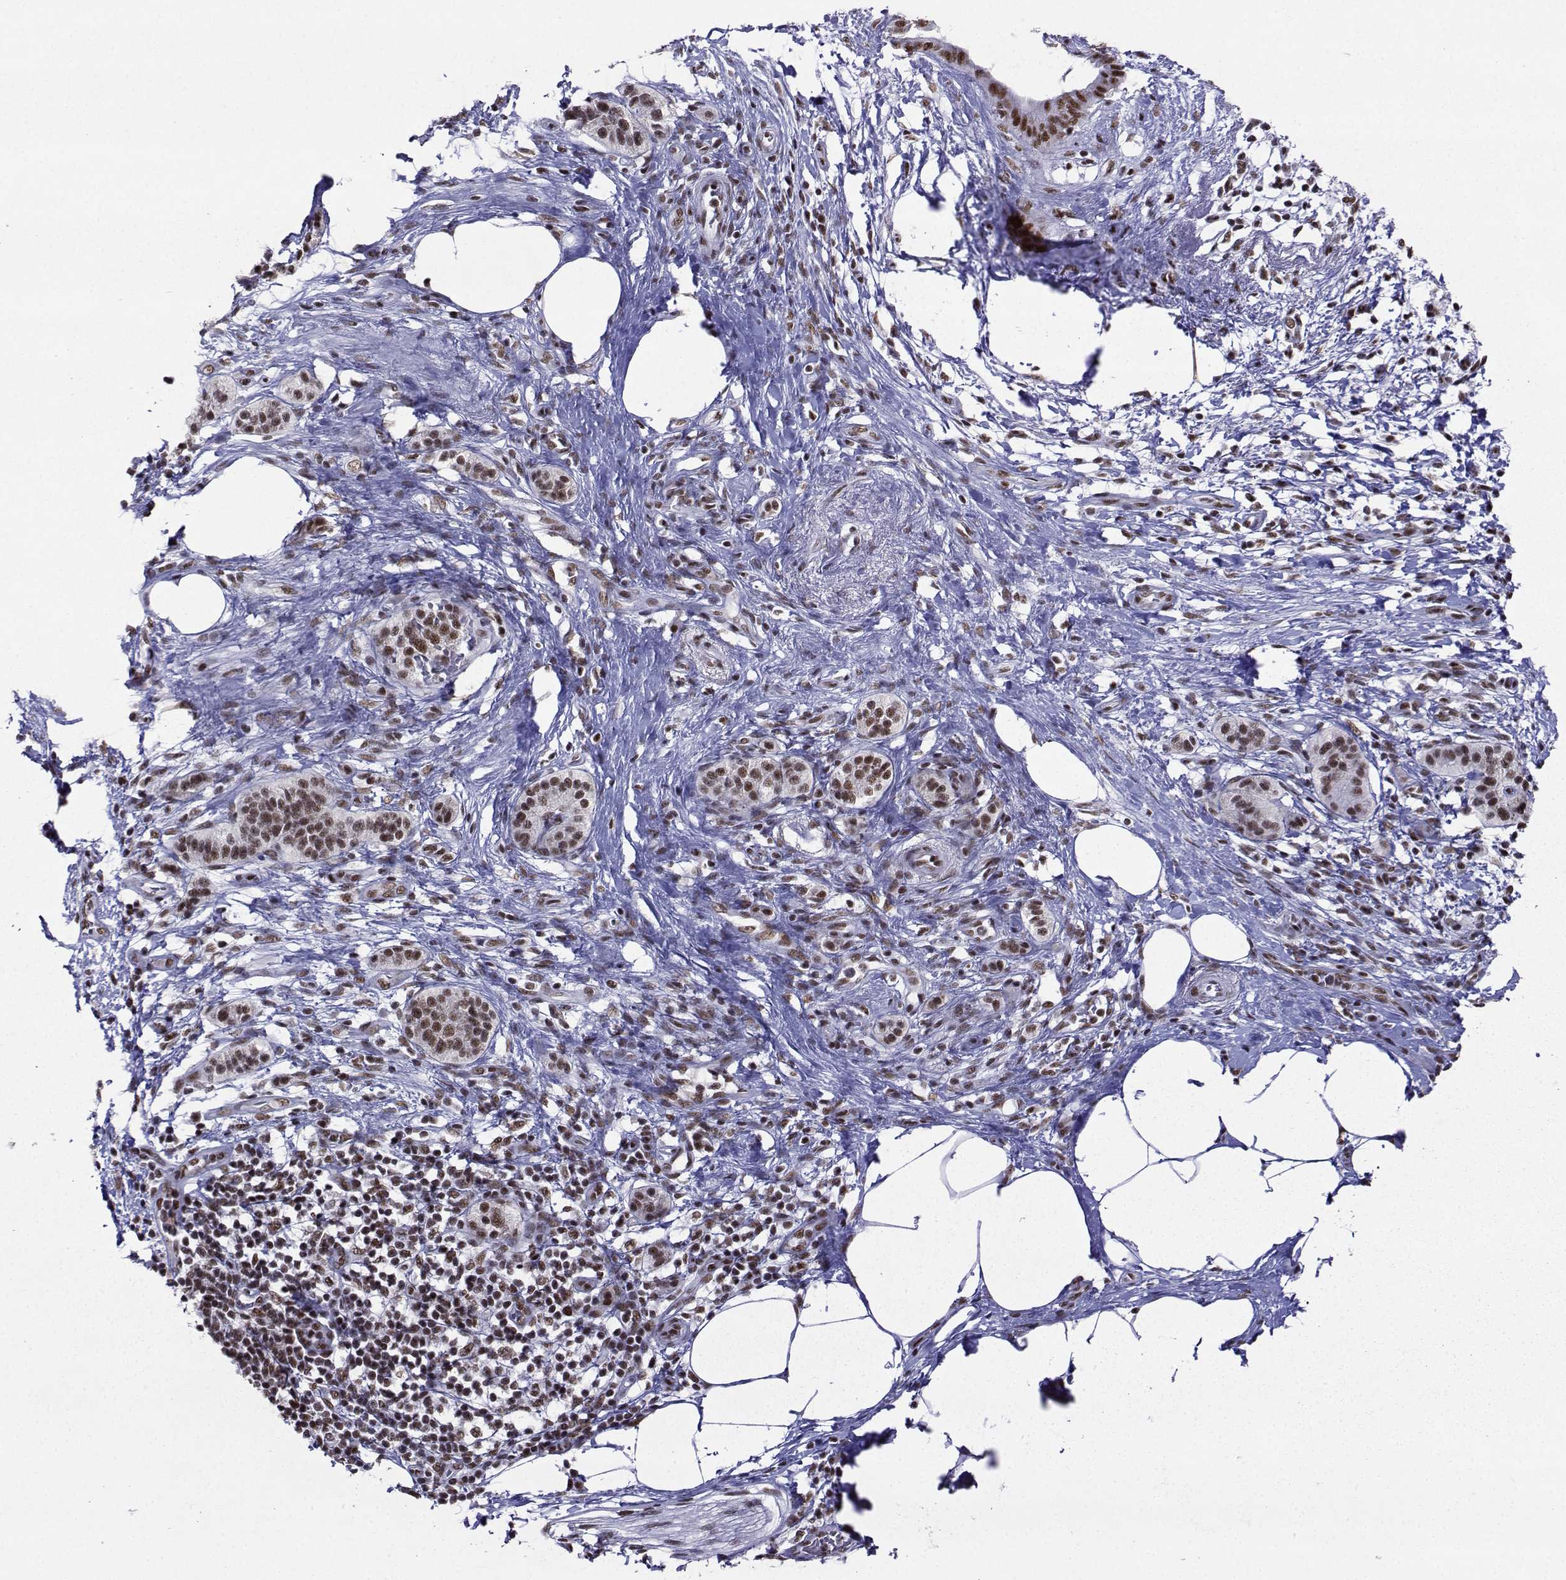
{"staining": {"intensity": "moderate", "quantity": "25%-75%", "location": "nuclear"}, "tissue": "pancreatic cancer", "cell_type": "Tumor cells", "image_type": "cancer", "snomed": [{"axis": "morphology", "description": "Adenocarcinoma, NOS"}, {"axis": "topography", "description": "Pancreas"}], "caption": "A medium amount of moderate nuclear staining is identified in approximately 25%-75% of tumor cells in adenocarcinoma (pancreatic) tissue.", "gene": "SNRPB2", "patient": {"sex": "female", "age": 72}}